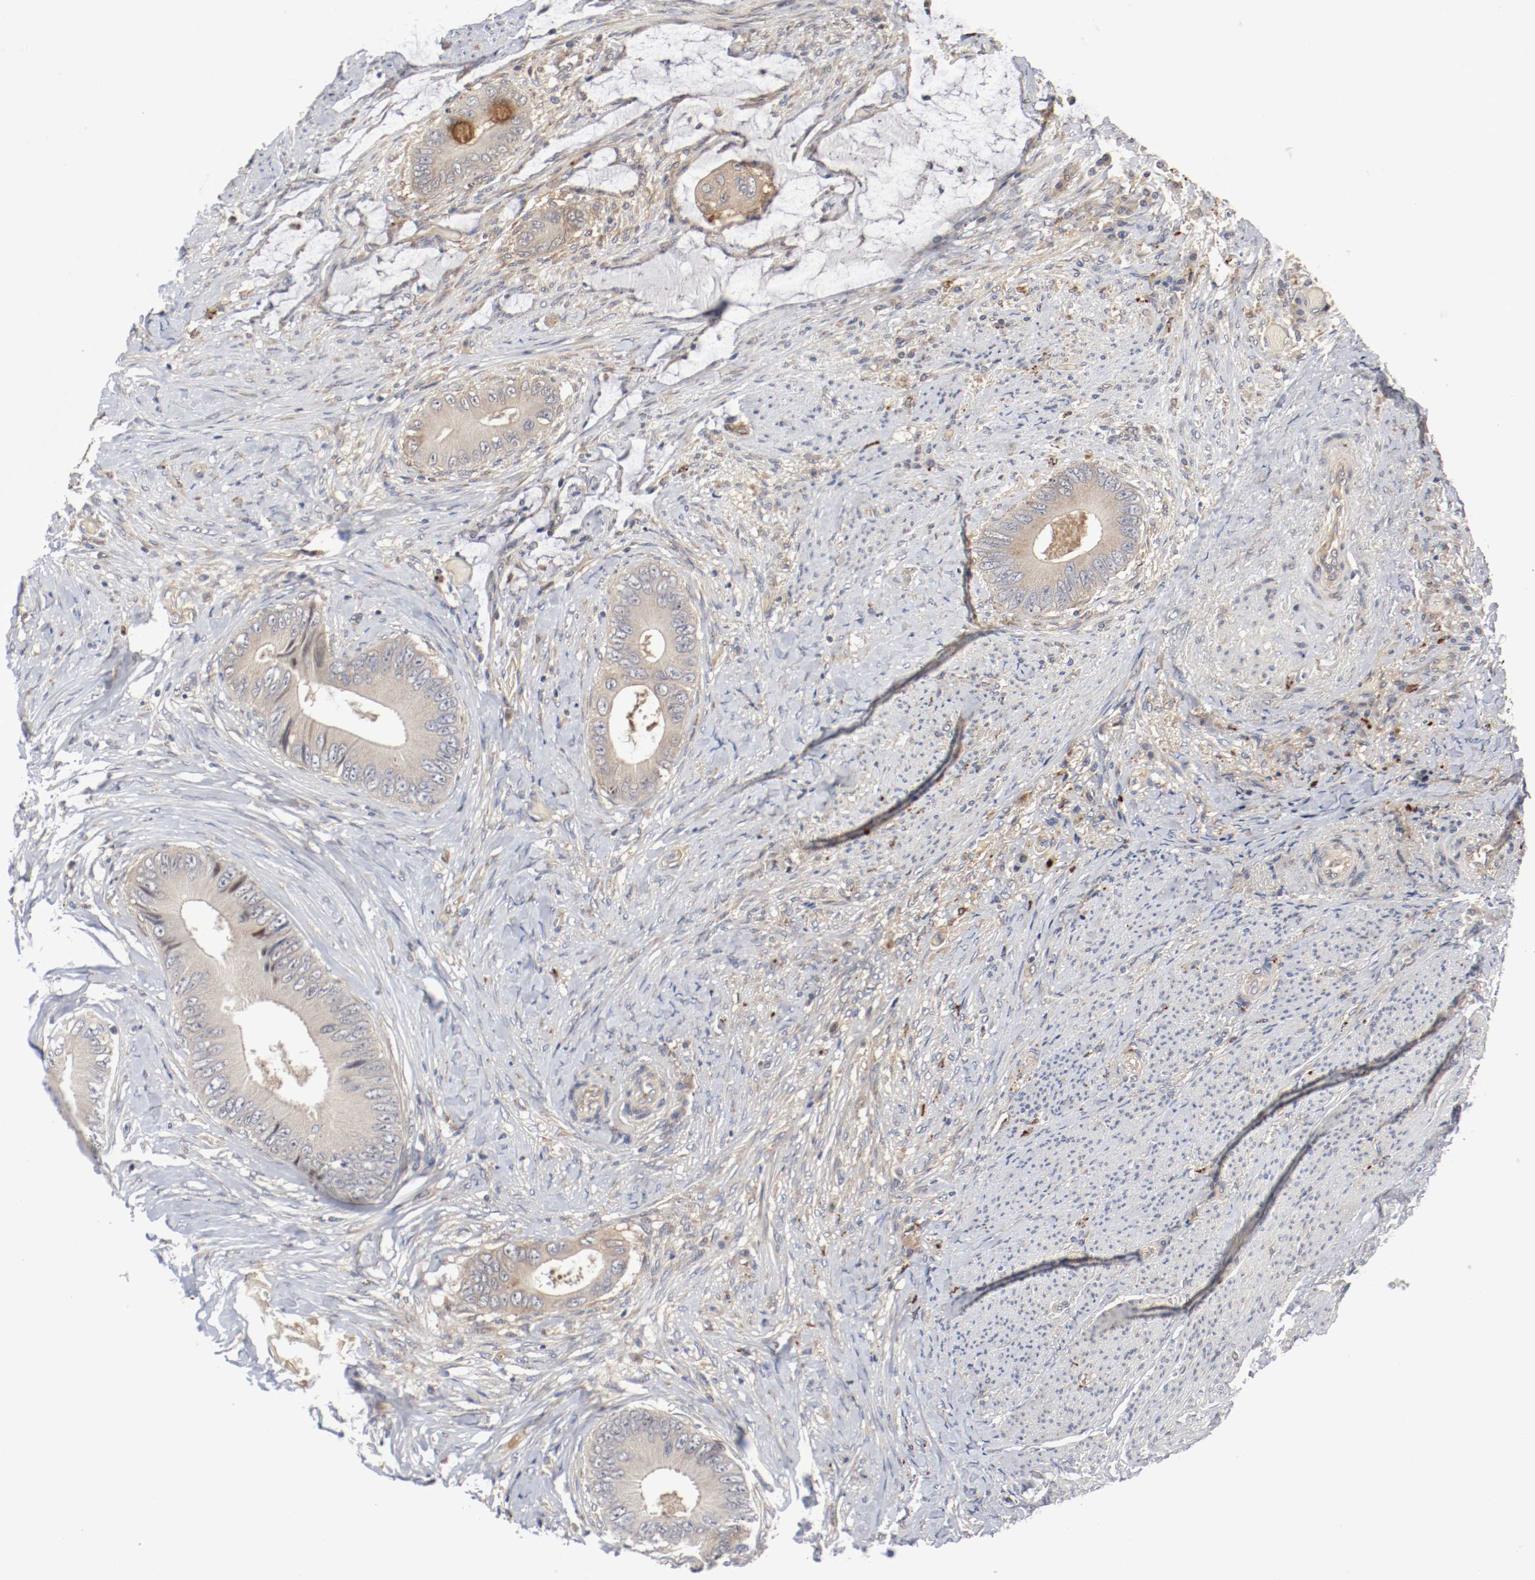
{"staining": {"intensity": "weak", "quantity": ">75%", "location": "cytoplasmic/membranous"}, "tissue": "colorectal cancer", "cell_type": "Tumor cells", "image_type": "cancer", "snomed": [{"axis": "morphology", "description": "Normal tissue, NOS"}, {"axis": "morphology", "description": "Adenocarcinoma, NOS"}, {"axis": "topography", "description": "Rectum"}, {"axis": "topography", "description": "Peripheral nerve tissue"}], "caption": "The immunohistochemical stain shows weak cytoplasmic/membranous expression in tumor cells of colorectal cancer tissue.", "gene": "REN", "patient": {"sex": "female", "age": 77}}